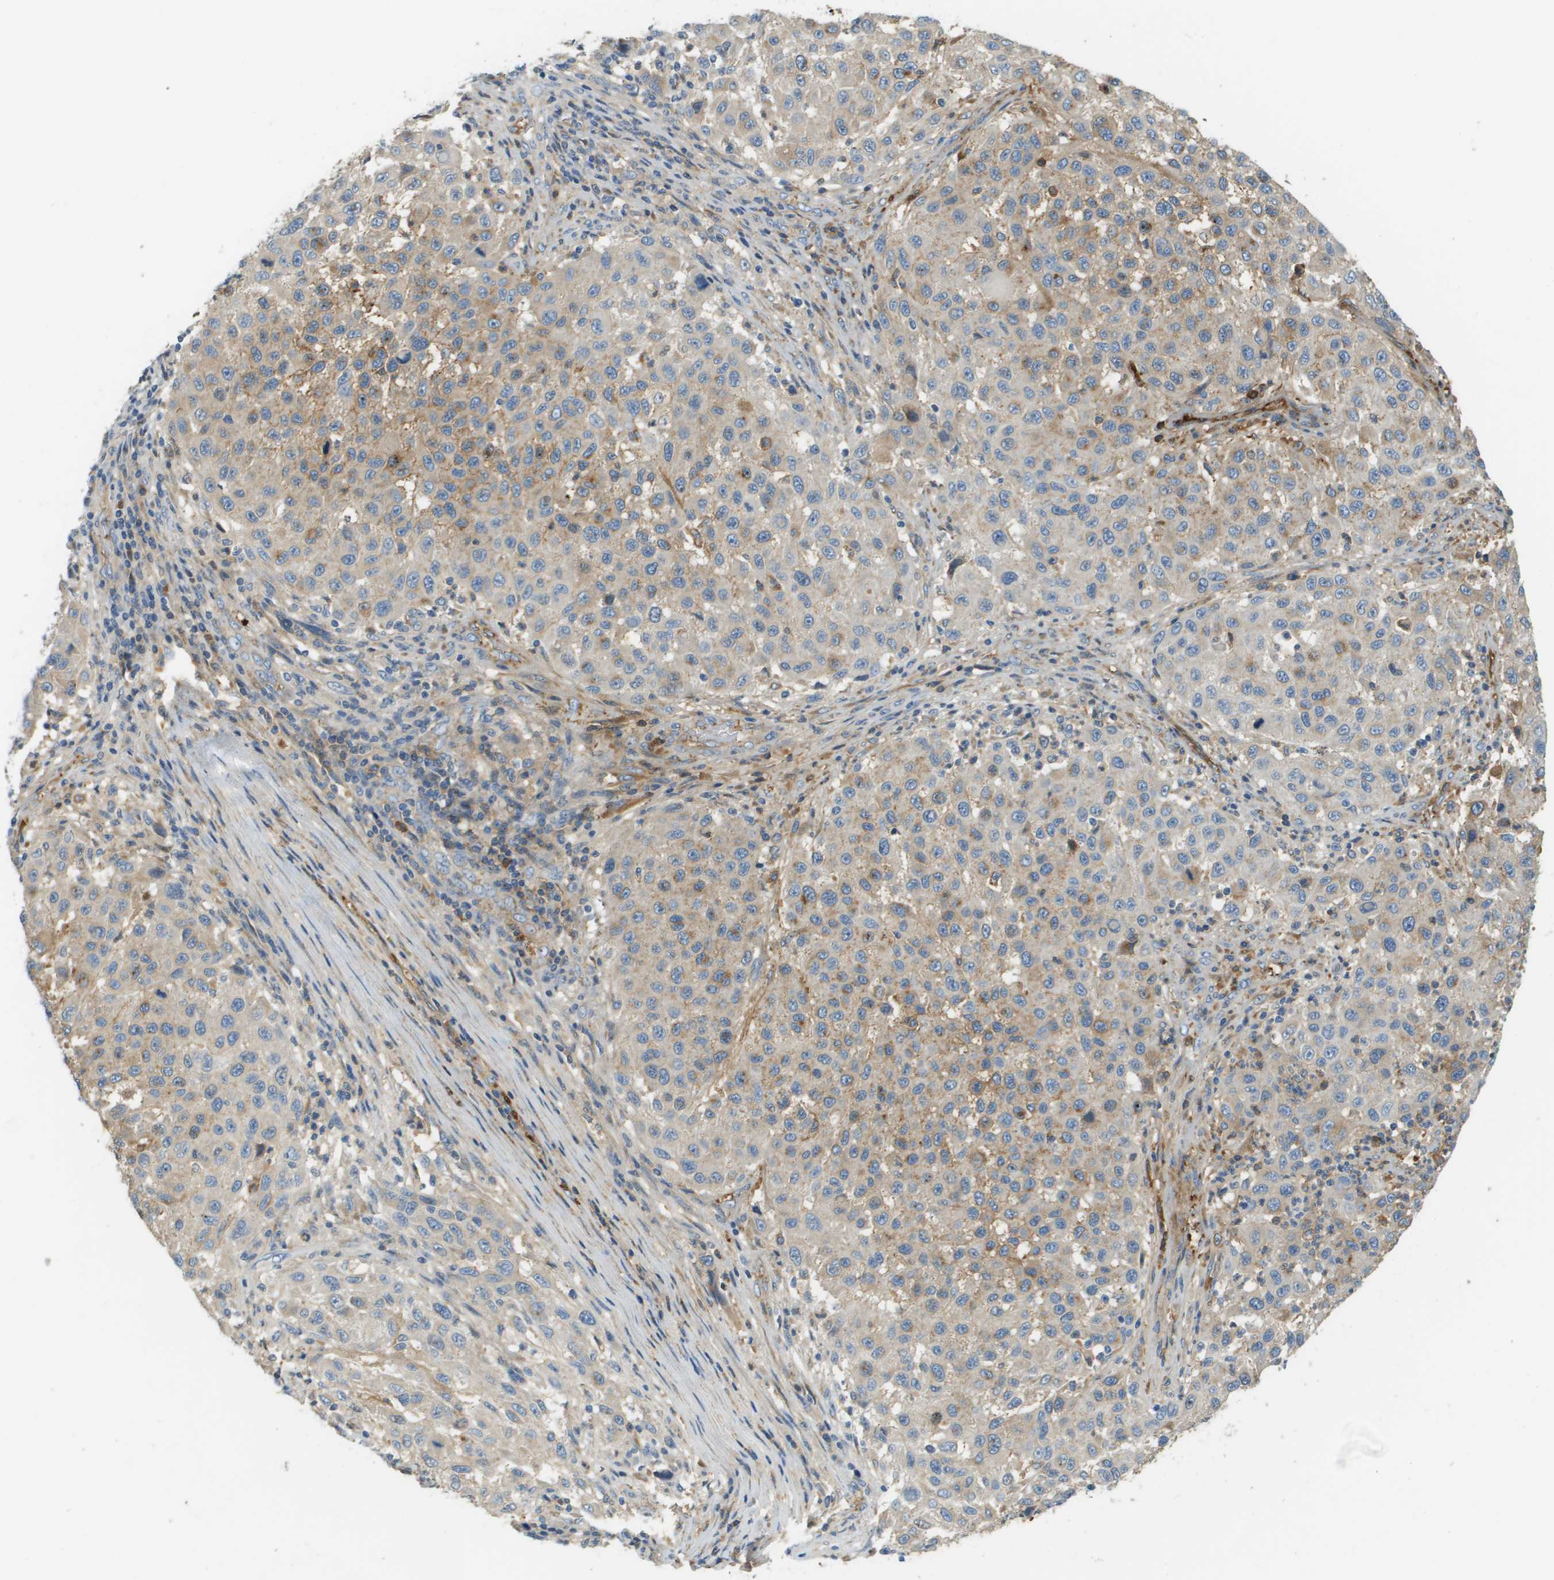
{"staining": {"intensity": "weak", "quantity": "25%-75%", "location": "cytoplasmic/membranous"}, "tissue": "melanoma", "cell_type": "Tumor cells", "image_type": "cancer", "snomed": [{"axis": "morphology", "description": "Malignant melanoma, Metastatic site"}, {"axis": "topography", "description": "Lymph node"}], "caption": "A brown stain shows weak cytoplasmic/membranous positivity of a protein in human melanoma tumor cells.", "gene": "DCN", "patient": {"sex": "male", "age": 61}}